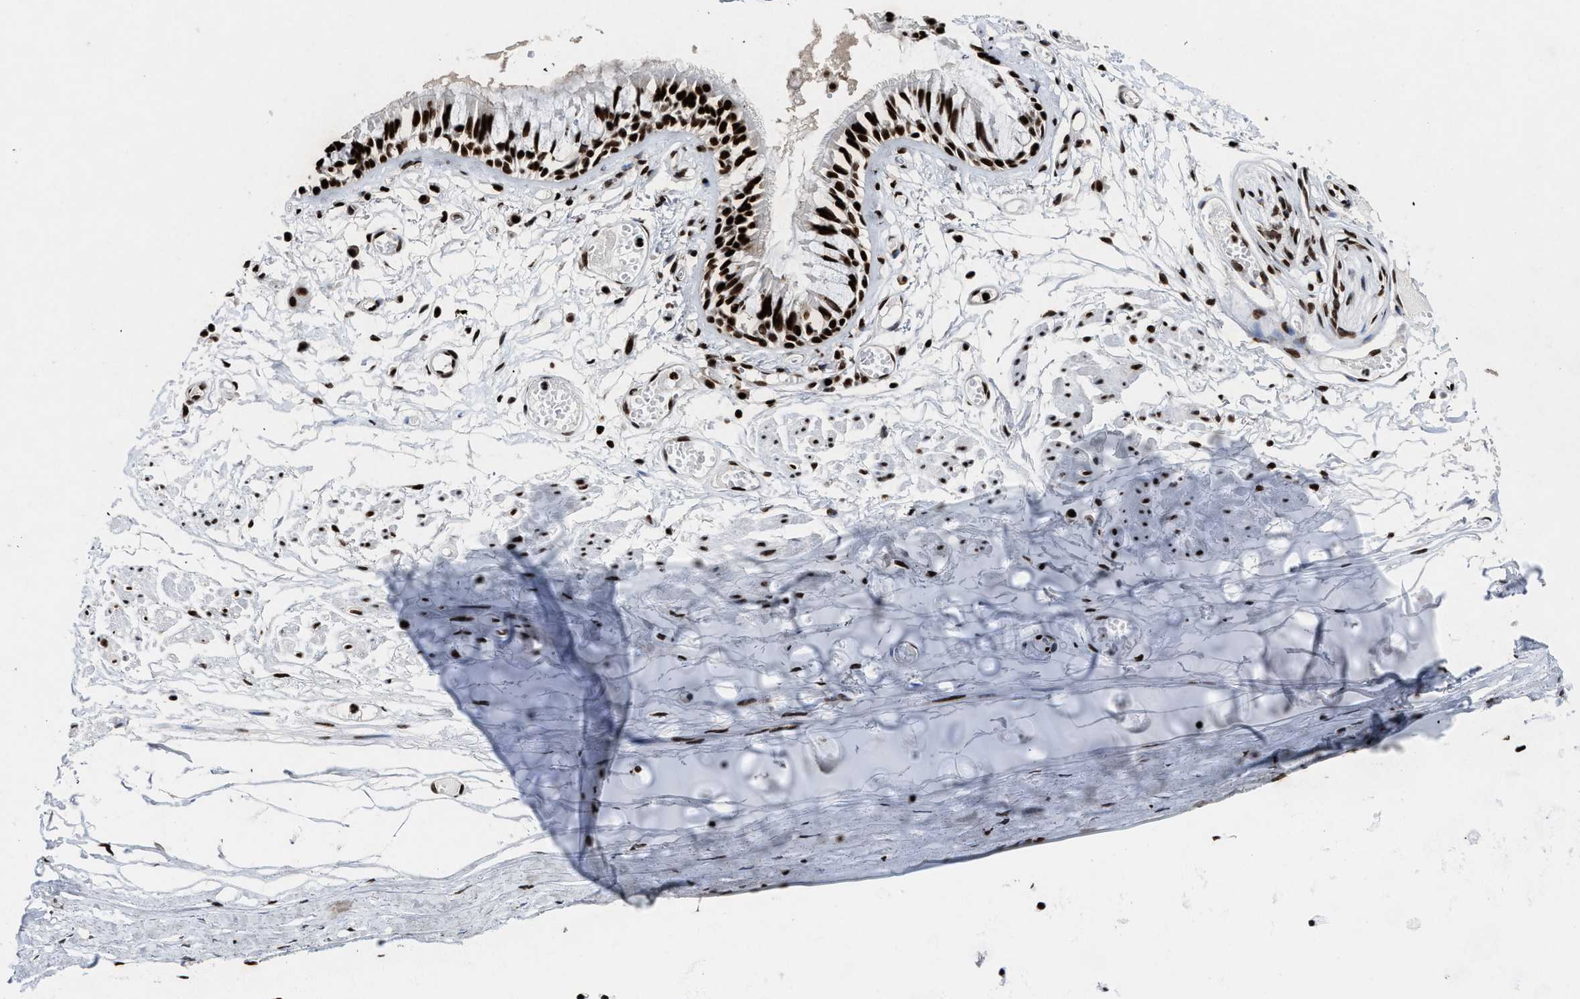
{"staining": {"intensity": "strong", "quantity": ">75%", "location": "nuclear"}, "tissue": "bronchus", "cell_type": "Respiratory epithelial cells", "image_type": "normal", "snomed": [{"axis": "morphology", "description": "Normal tissue, NOS"}, {"axis": "morphology", "description": "Inflammation, NOS"}, {"axis": "topography", "description": "Cartilage tissue"}, {"axis": "topography", "description": "Lung"}], "caption": "DAB immunohistochemical staining of benign bronchus displays strong nuclear protein staining in about >75% of respiratory epithelial cells.", "gene": "ALYREF", "patient": {"sex": "male", "age": 71}}